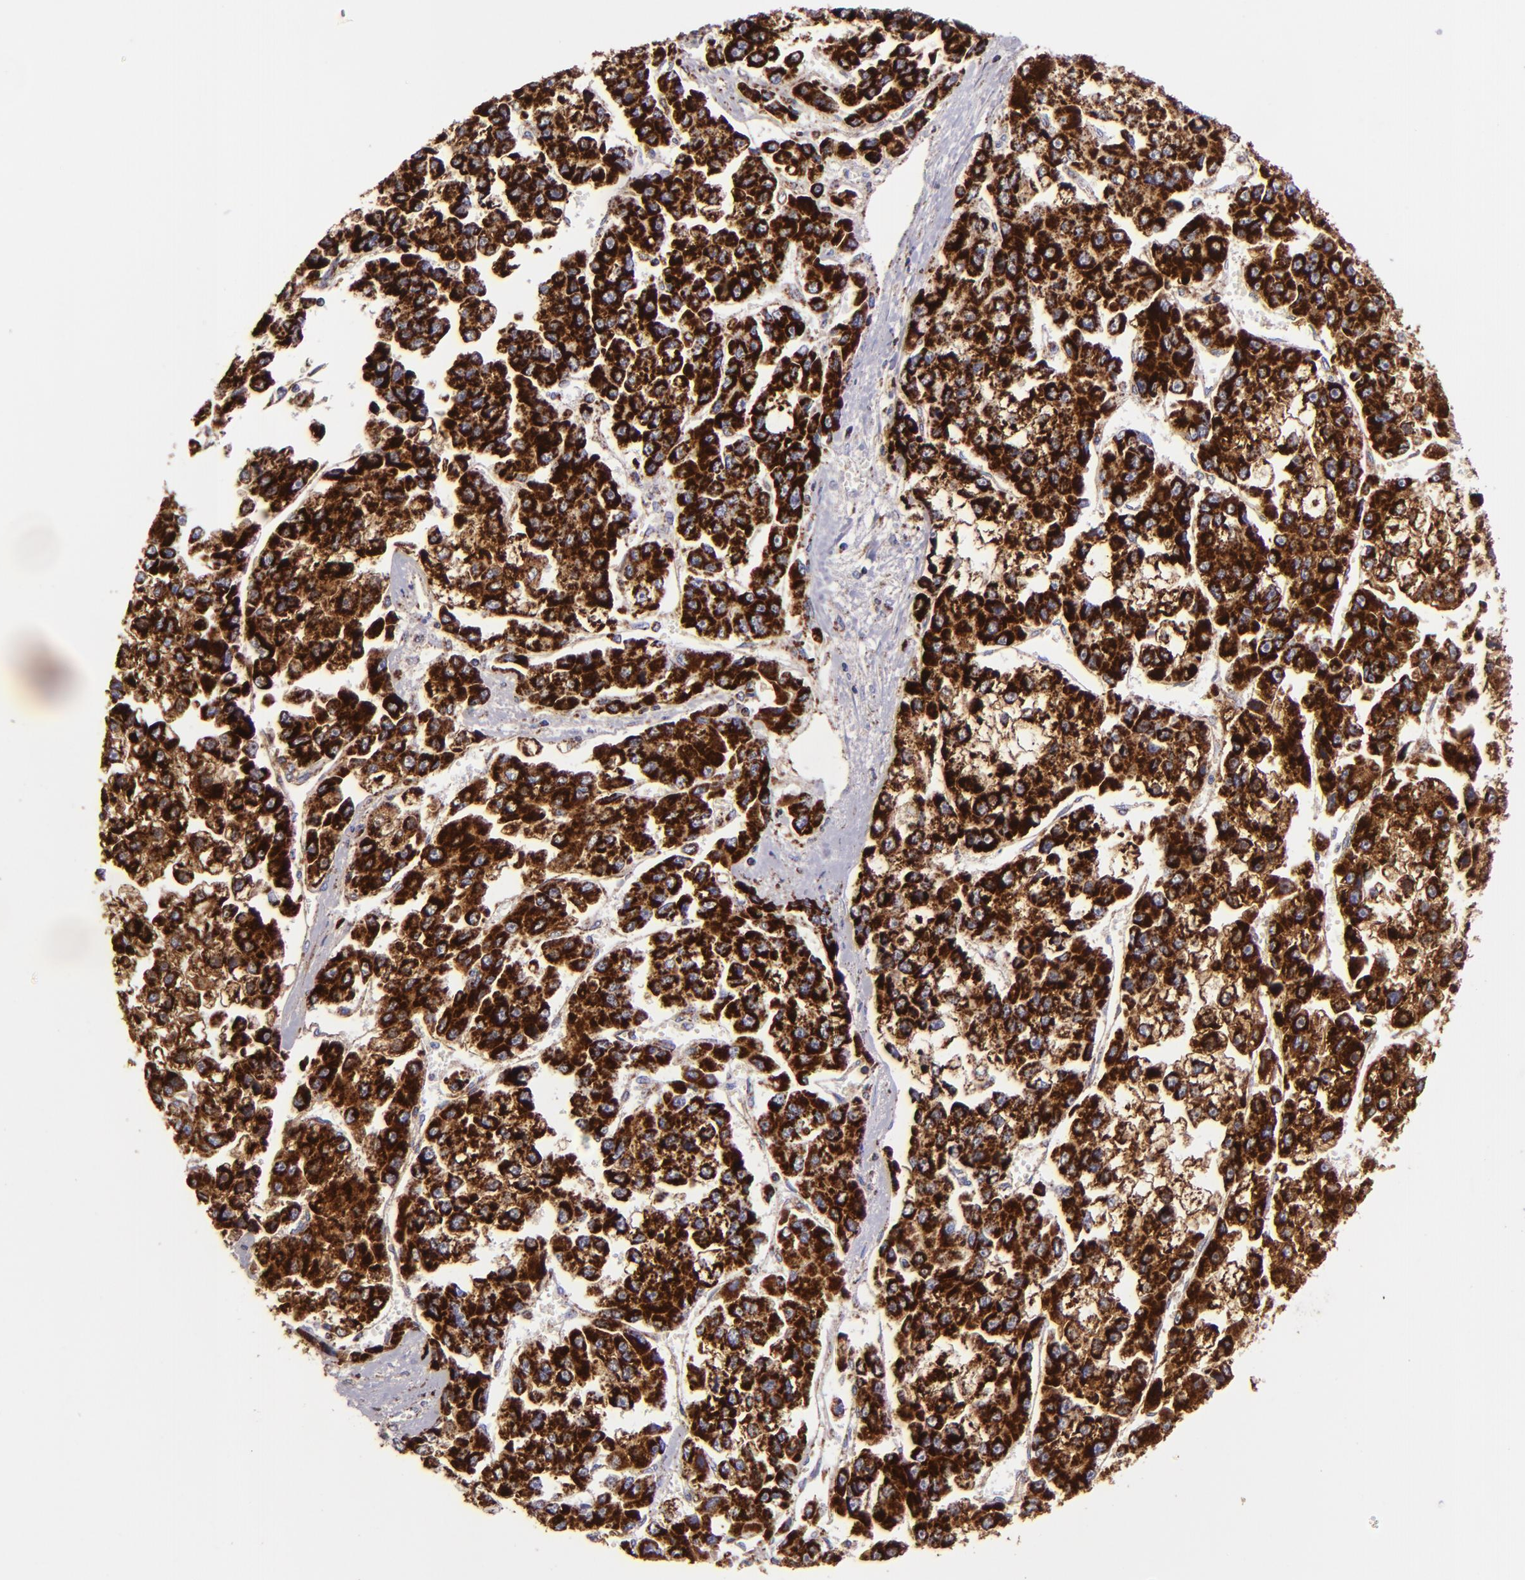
{"staining": {"intensity": "strong", "quantity": ">75%", "location": "cytoplasmic/membranous"}, "tissue": "liver cancer", "cell_type": "Tumor cells", "image_type": "cancer", "snomed": [{"axis": "morphology", "description": "Carcinoma, Hepatocellular, NOS"}, {"axis": "topography", "description": "Liver"}], "caption": "The photomicrograph exhibits staining of liver hepatocellular carcinoma, revealing strong cytoplasmic/membranous protein positivity (brown color) within tumor cells.", "gene": "HSPD1", "patient": {"sex": "female", "age": 66}}